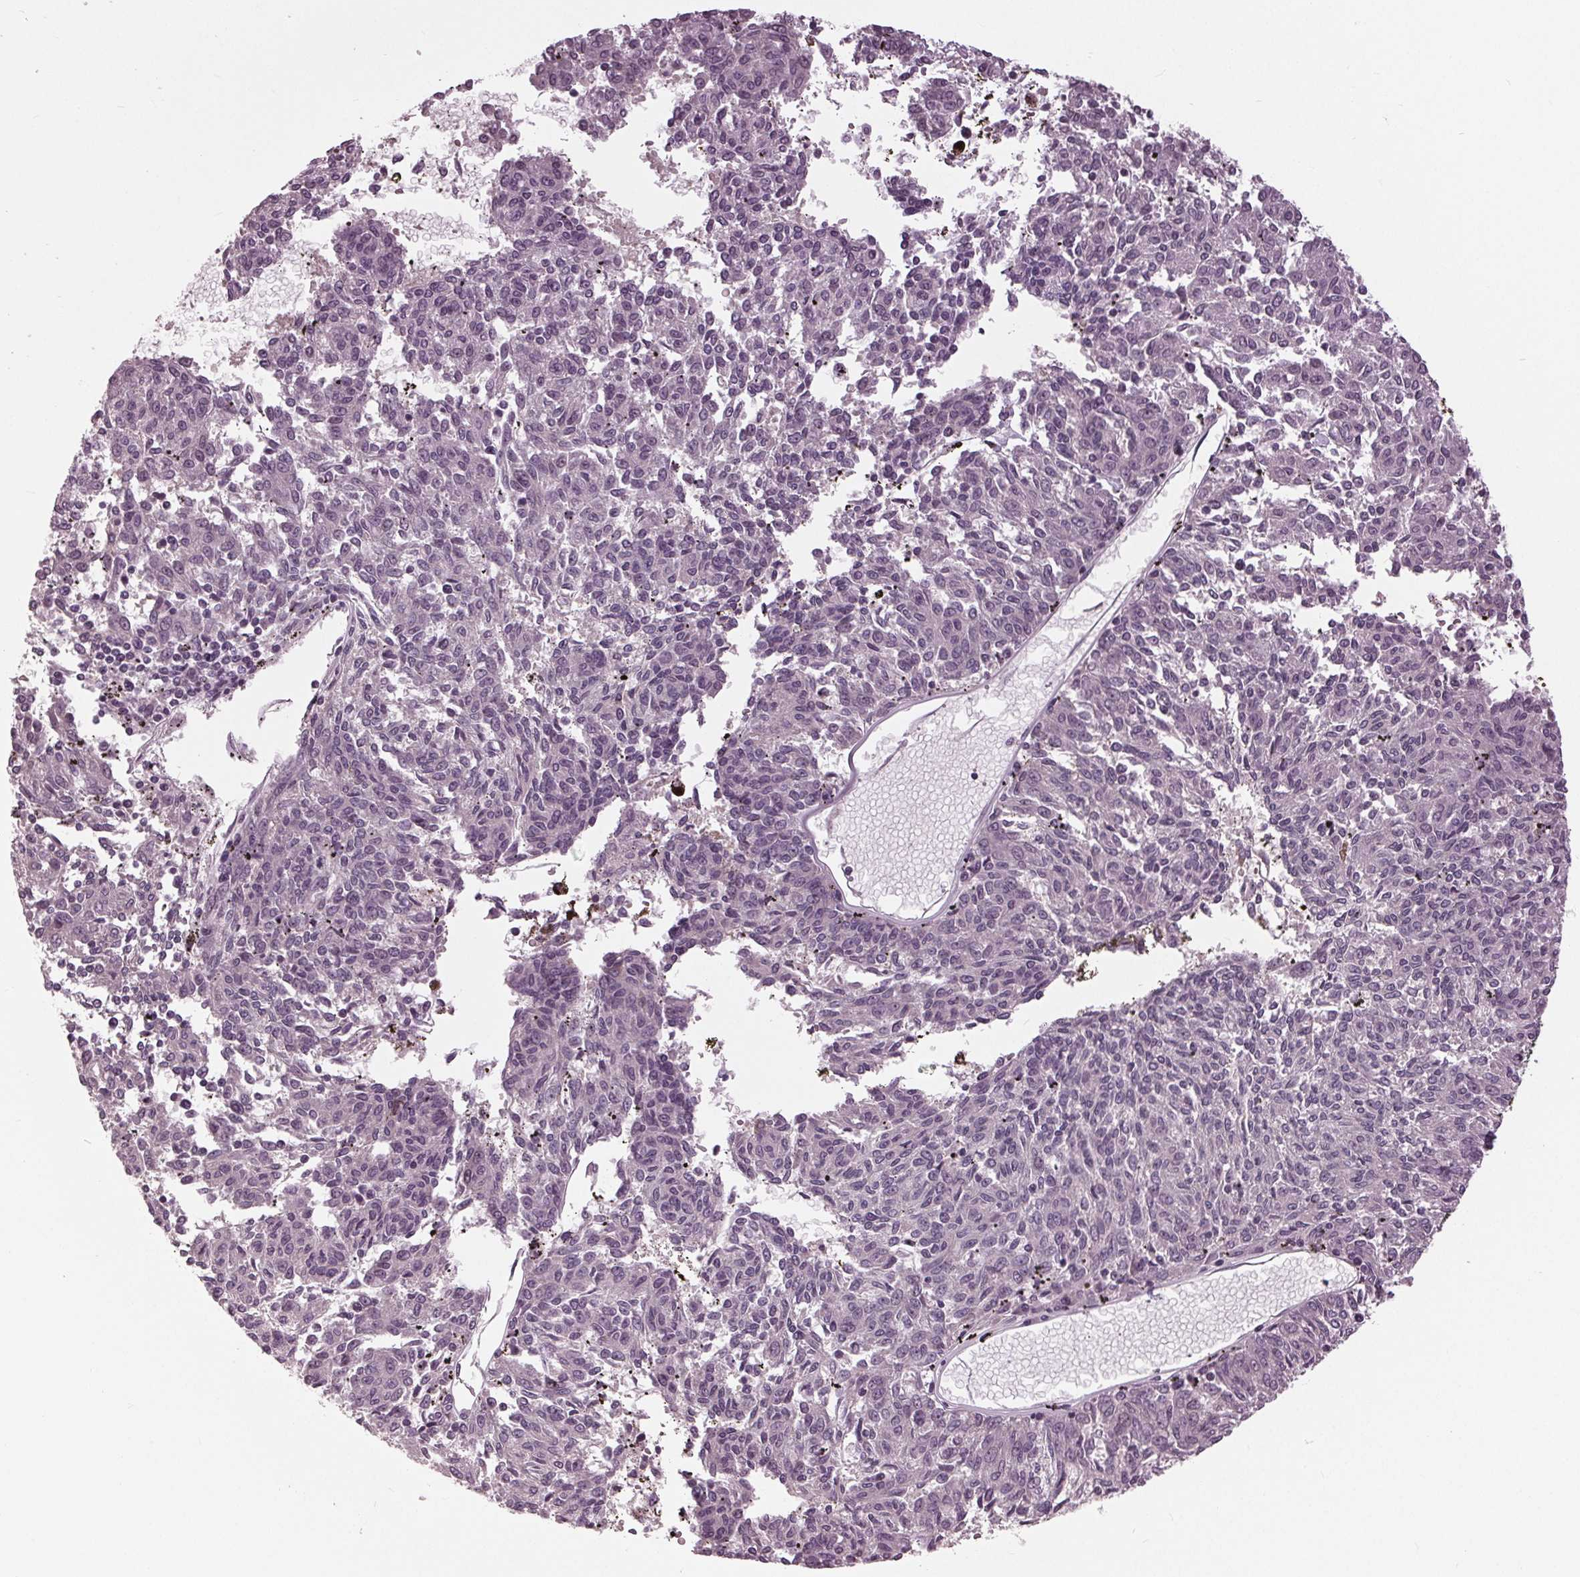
{"staining": {"intensity": "negative", "quantity": "none", "location": "none"}, "tissue": "melanoma", "cell_type": "Tumor cells", "image_type": "cancer", "snomed": [{"axis": "morphology", "description": "Malignant melanoma, NOS"}, {"axis": "topography", "description": "Skin"}], "caption": "This image is of melanoma stained with immunohistochemistry to label a protein in brown with the nuclei are counter-stained blue. There is no expression in tumor cells.", "gene": "SIGLEC6", "patient": {"sex": "female", "age": 72}}